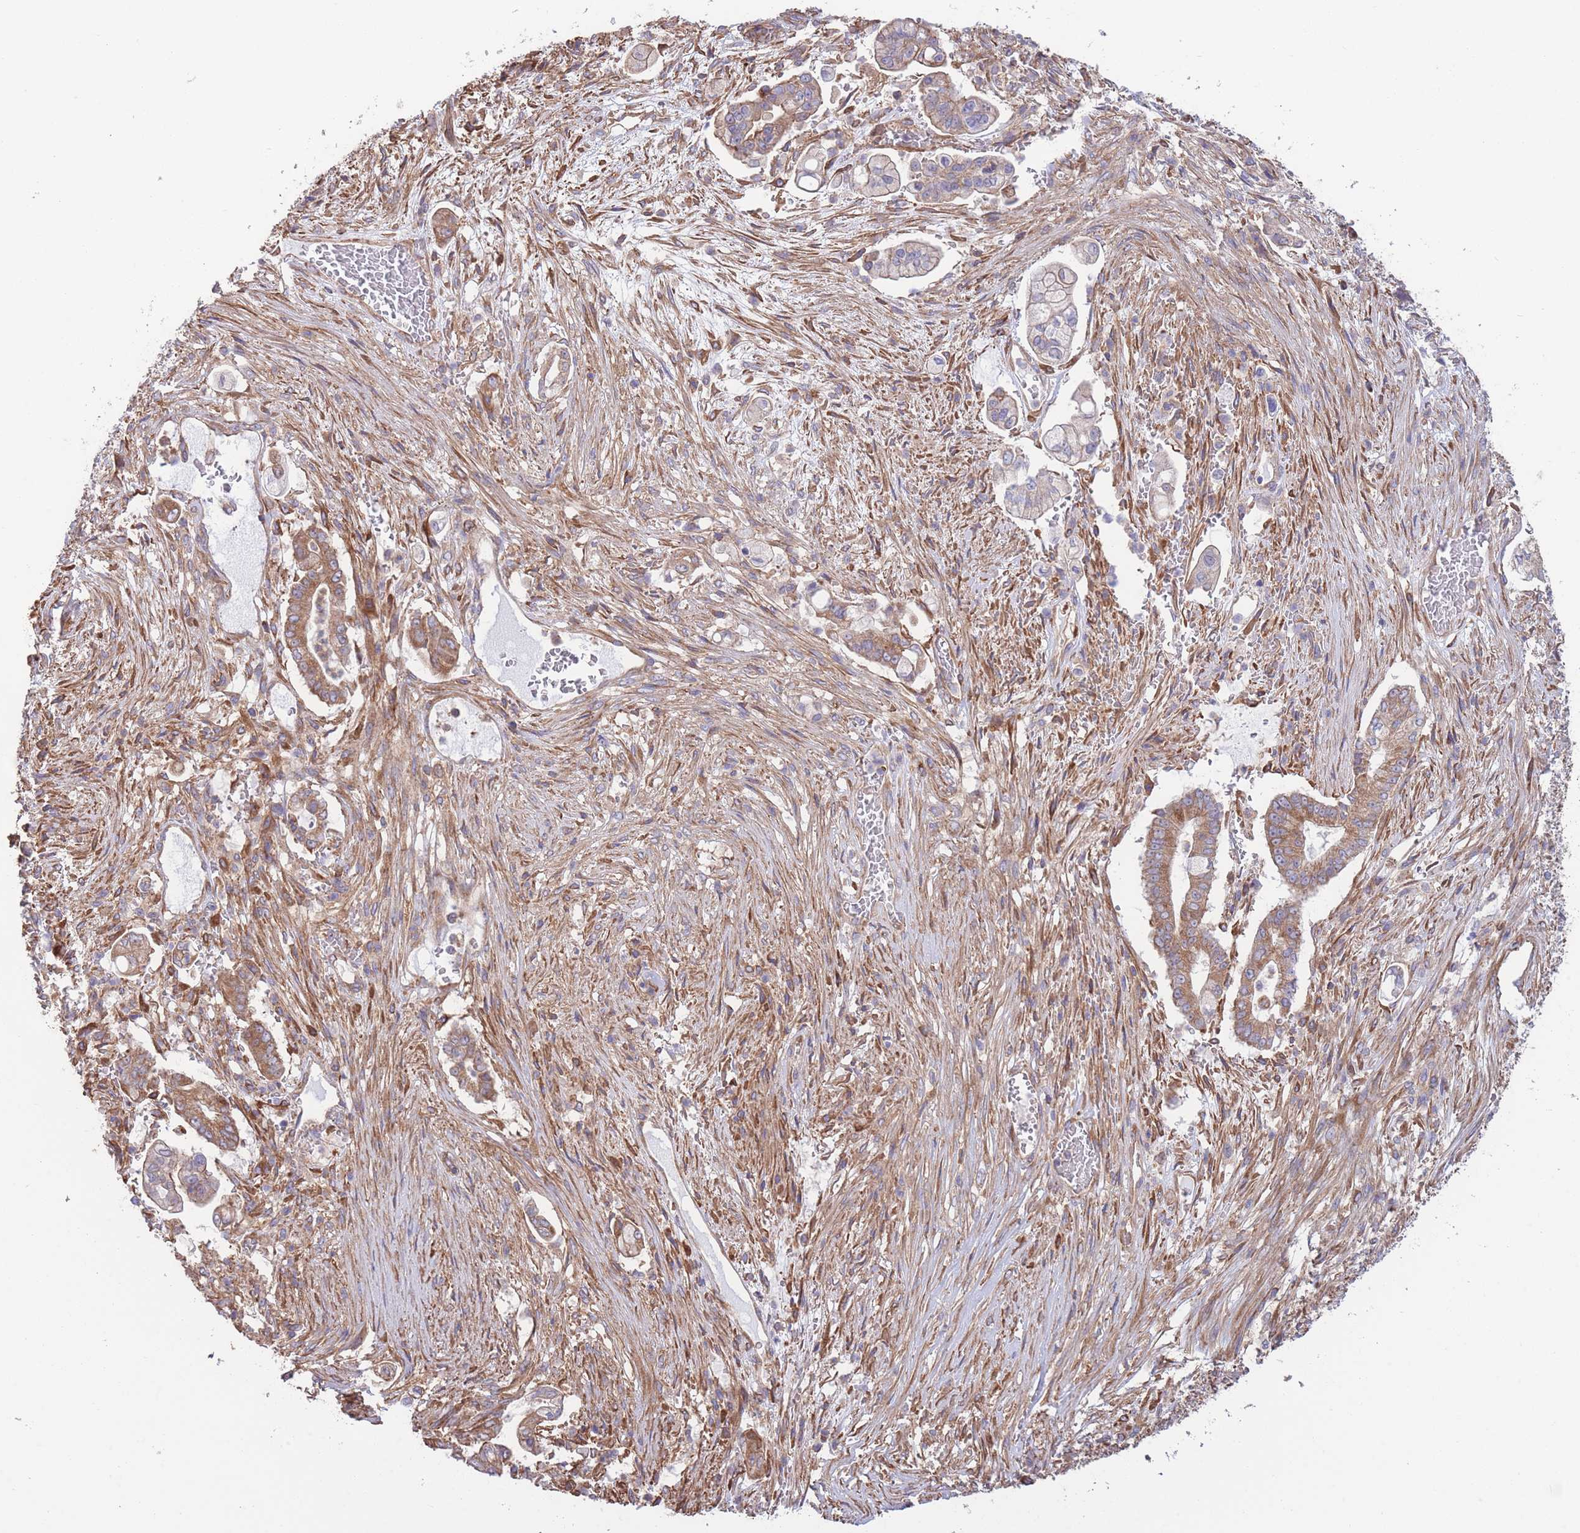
{"staining": {"intensity": "moderate", "quantity": "25%-75%", "location": "cytoplasmic/membranous"}, "tissue": "pancreatic cancer", "cell_type": "Tumor cells", "image_type": "cancer", "snomed": [{"axis": "morphology", "description": "Adenocarcinoma, NOS"}, {"axis": "topography", "description": "Pancreas"}], "caption": "Pancreatic adenocarcinoma stained with IHC displays moderate cytoplasmic/membranous expression in about 25%-75% of tumor cells.", "gene": "LRRN4CL", "patient": {"sex": "female", "age": 69}}